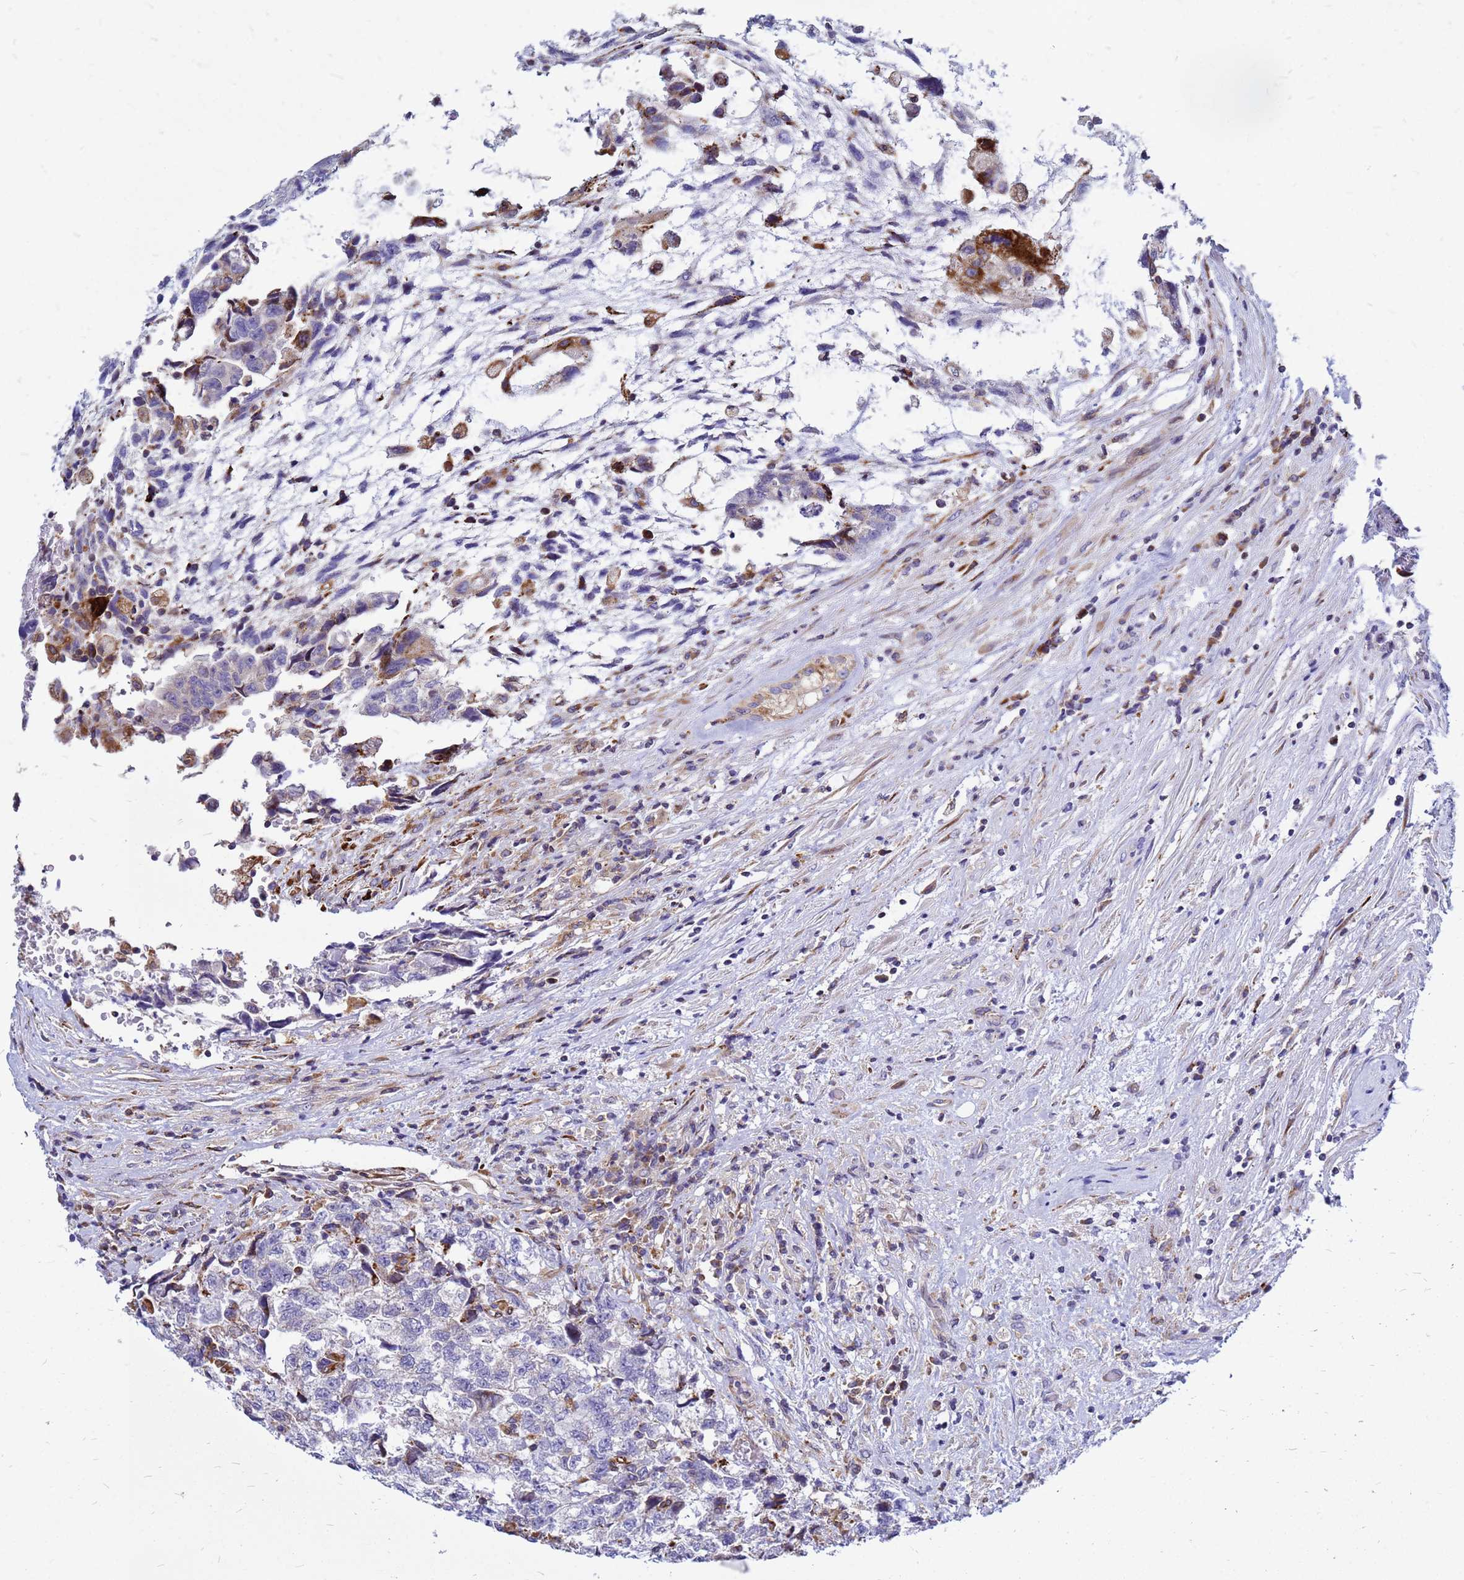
{"staining": {"intensity": "negative", "quantity": "none", "location": "none"}, "tissue": "testis cancer", "cell_type": "Tumor cells", "image_type": "cancer", "snomed": [{"axis": "morphology", "description": "Carcinoma, Embryonal, NOS"}, {"axis": "topography", "description": "Testis"}], "caption": "Immunohistochemistry (IHC) micrograph of human testis cancer stained for a protein (brown), which displays no expression in tumor cells.", "gene": "FHIP1A", "patient": {"sex": "male", "age": 36}}